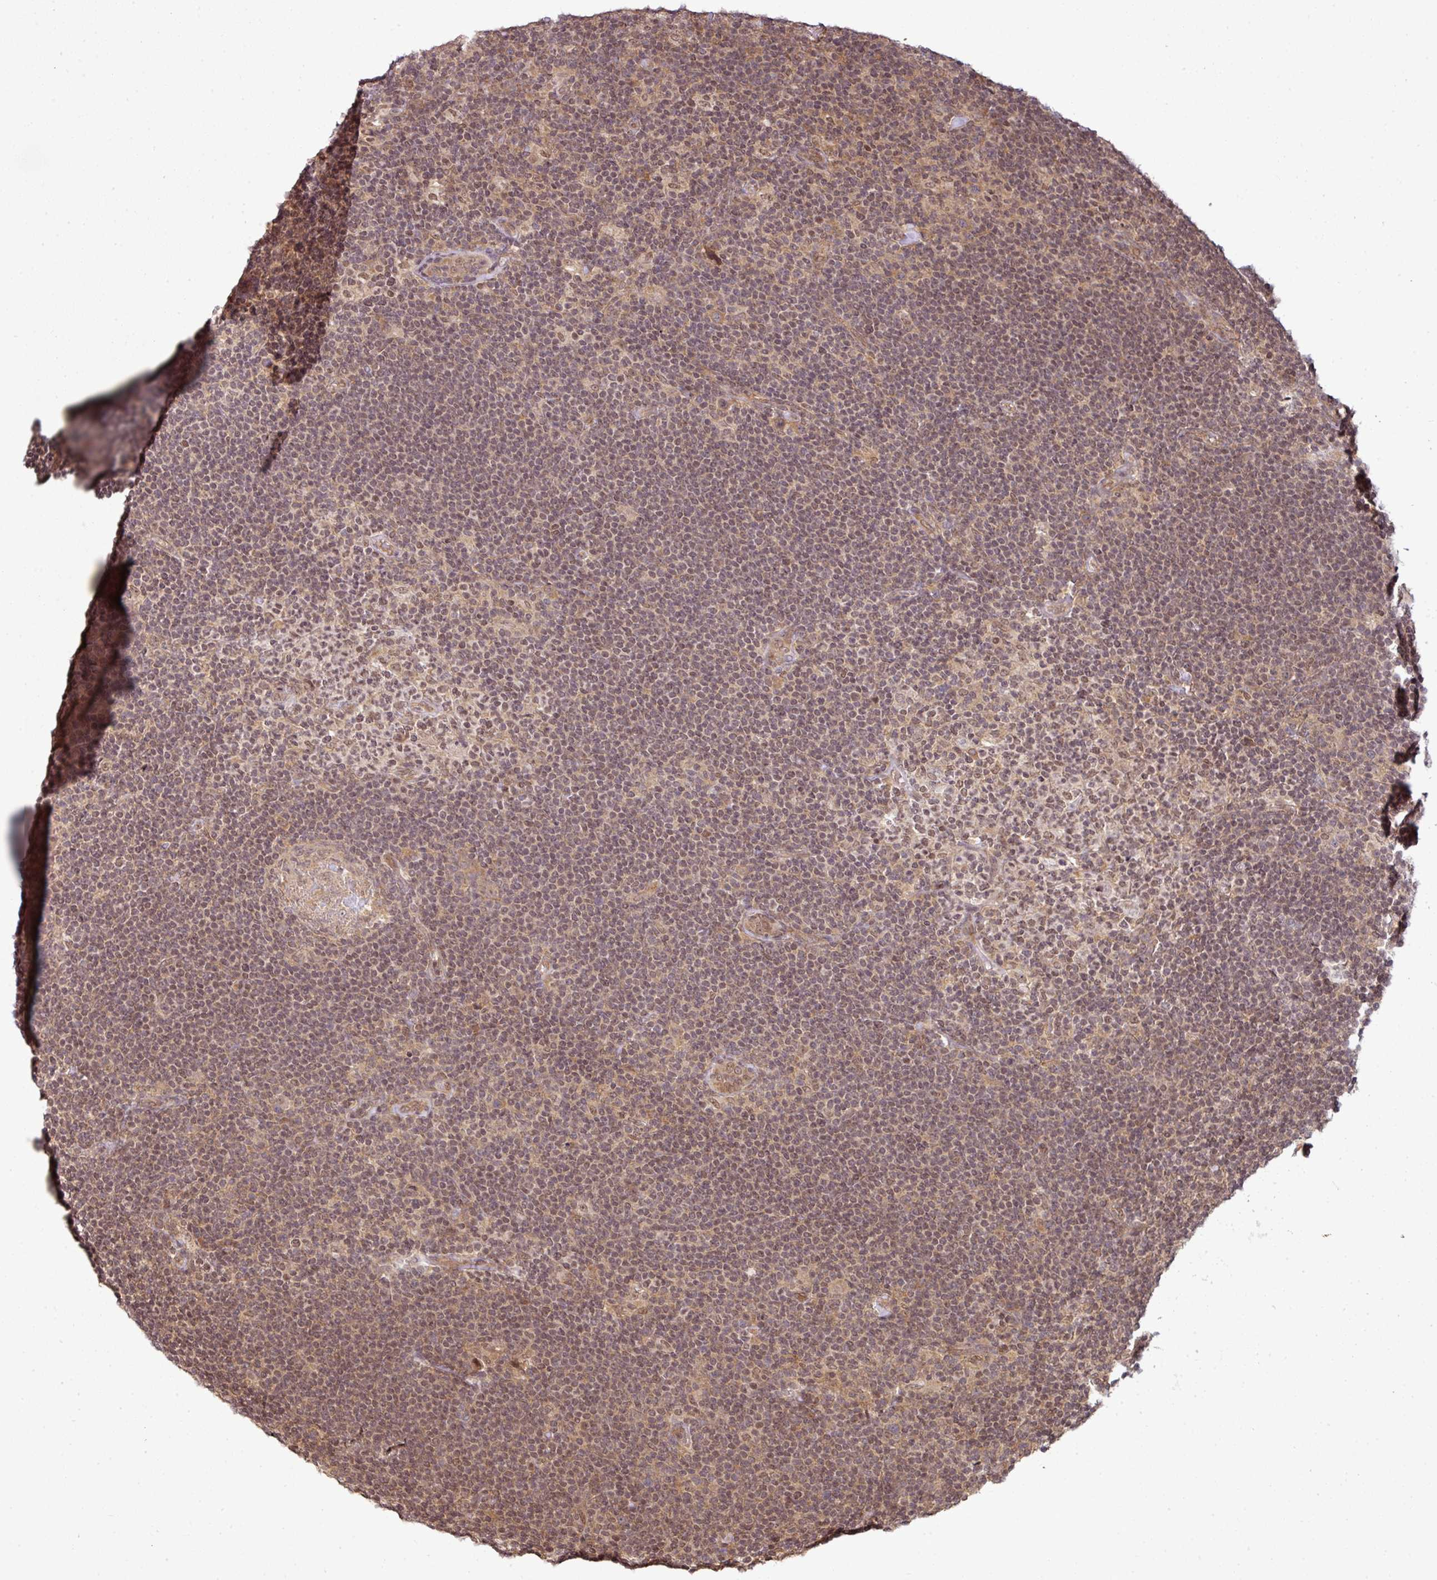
{"staining": {"intensity": "moderate", "quantity": ">75%", "location": "cytoplasmic/membranous"}, "tissue": "lymphoma", "cell_type": "Tumor cells", "image_type": "cancer", "snomed": [{"axis": "morphology", "description": "Hodgkin's disease, NOS"}, {"axis": "topography", "description": "Lymph node"}], "caption": "The micrograph exhibits immunohistochemical staining of Hodgkin's disease. There is moderate cytoplasmic/membranous expression is appreciated in approximately >75% of tumor cells.", "gene": "ANKRD18A", "patient": {"sex": "female", "age": 57}}